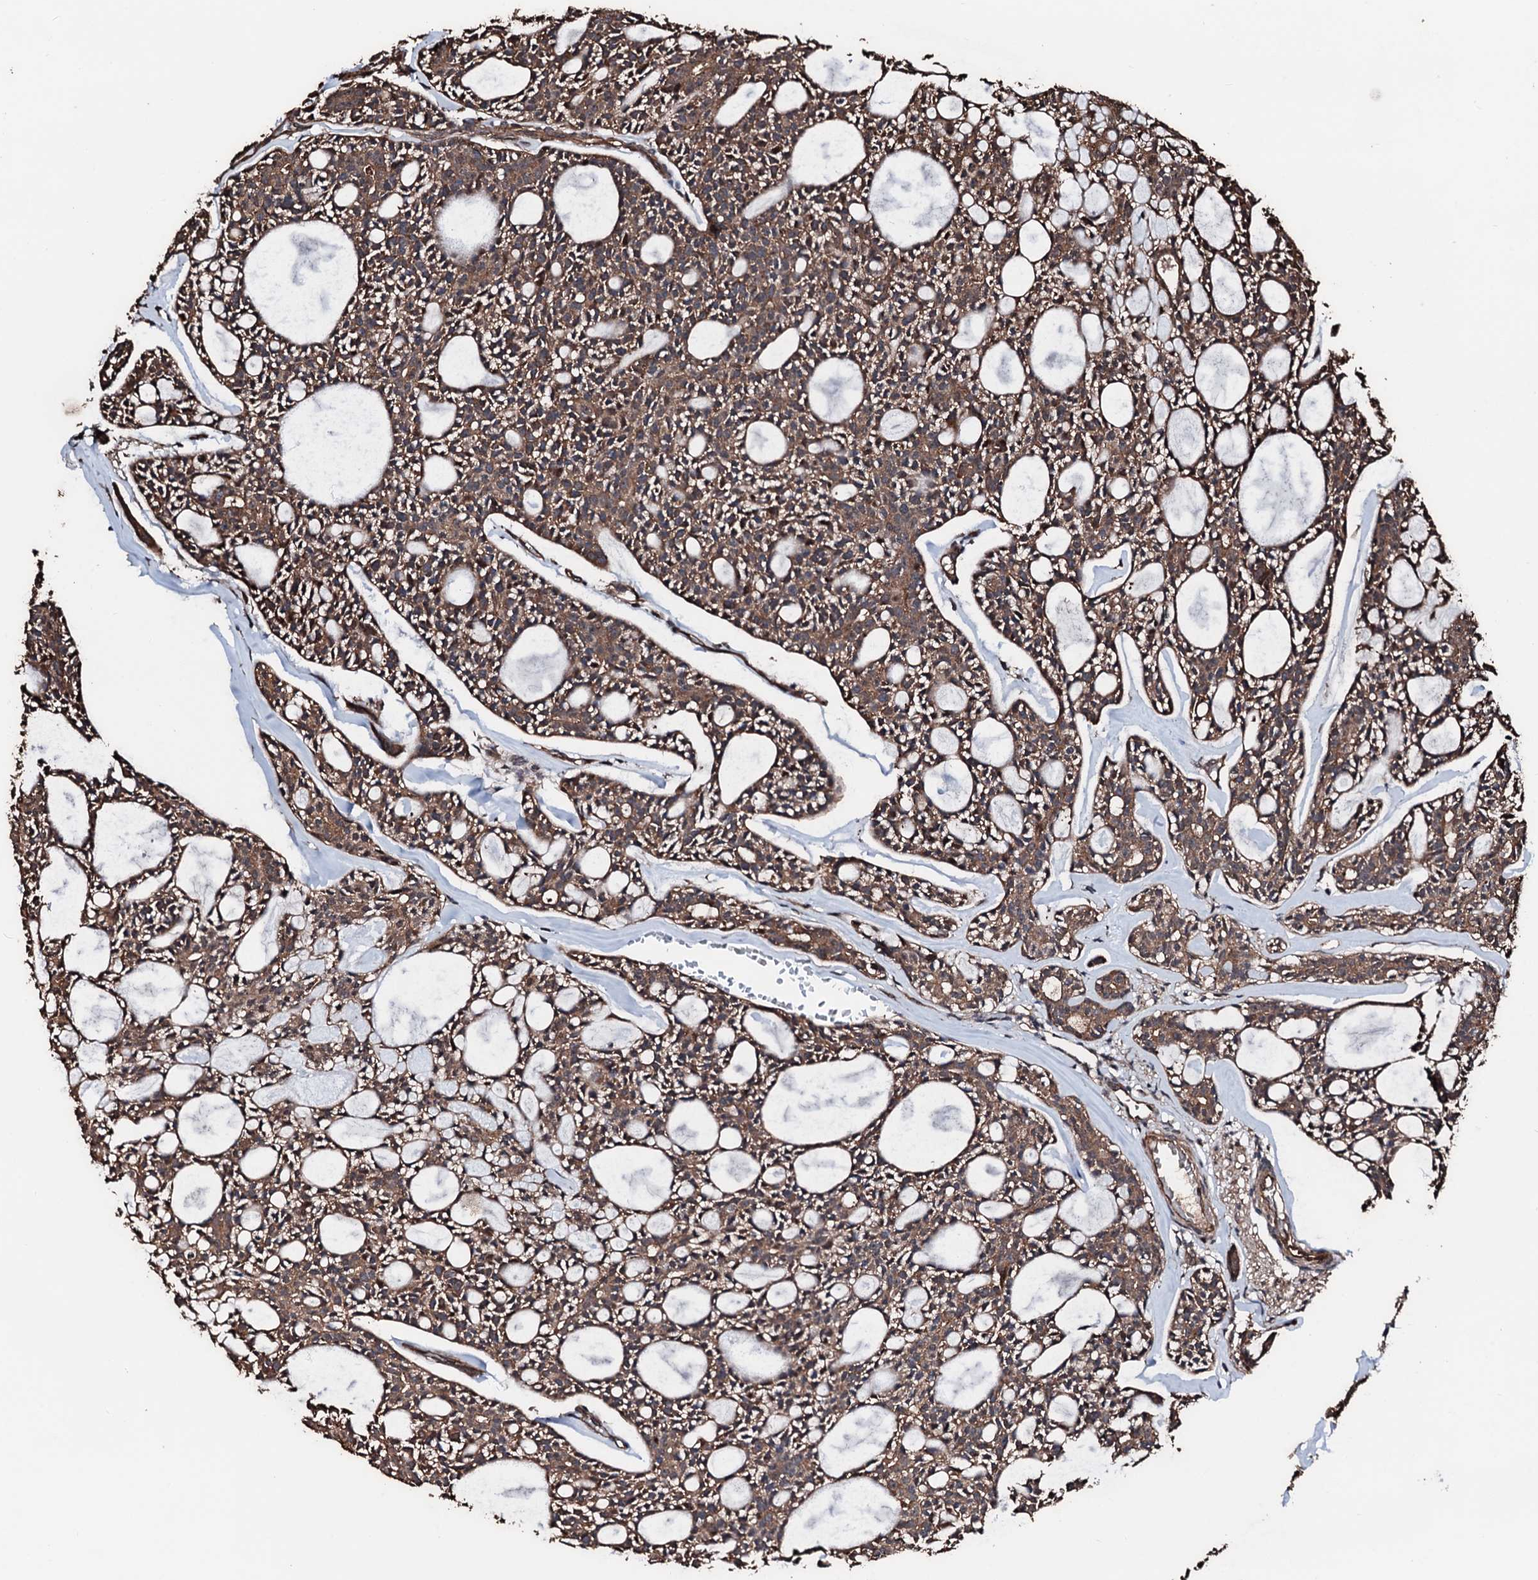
{"staining": {"intensity": "moderate", "quantity": ">75%", "location": "cytoplasmic/membranous"}, "tissue": "head and neck cancer", "cell_type": "Tumor cells", "image_type": "cancer", "snomed": [{"axis": "morphology", "description": "Adenocarcinoma, NOS"}, {"axis": "topography", "description": "Salivary gland"}, {"axis": "topography", "description": "Head-Neck"}], "caption": "Adenocarcinoma (head and neck) was stained to show a protein in brown. There is medium levels of moderate cytoplasmic/membranous staining in about >75% of tumor cells.", "gene": "KIF18A", "patient": {"sex": "male", "age": 55}}